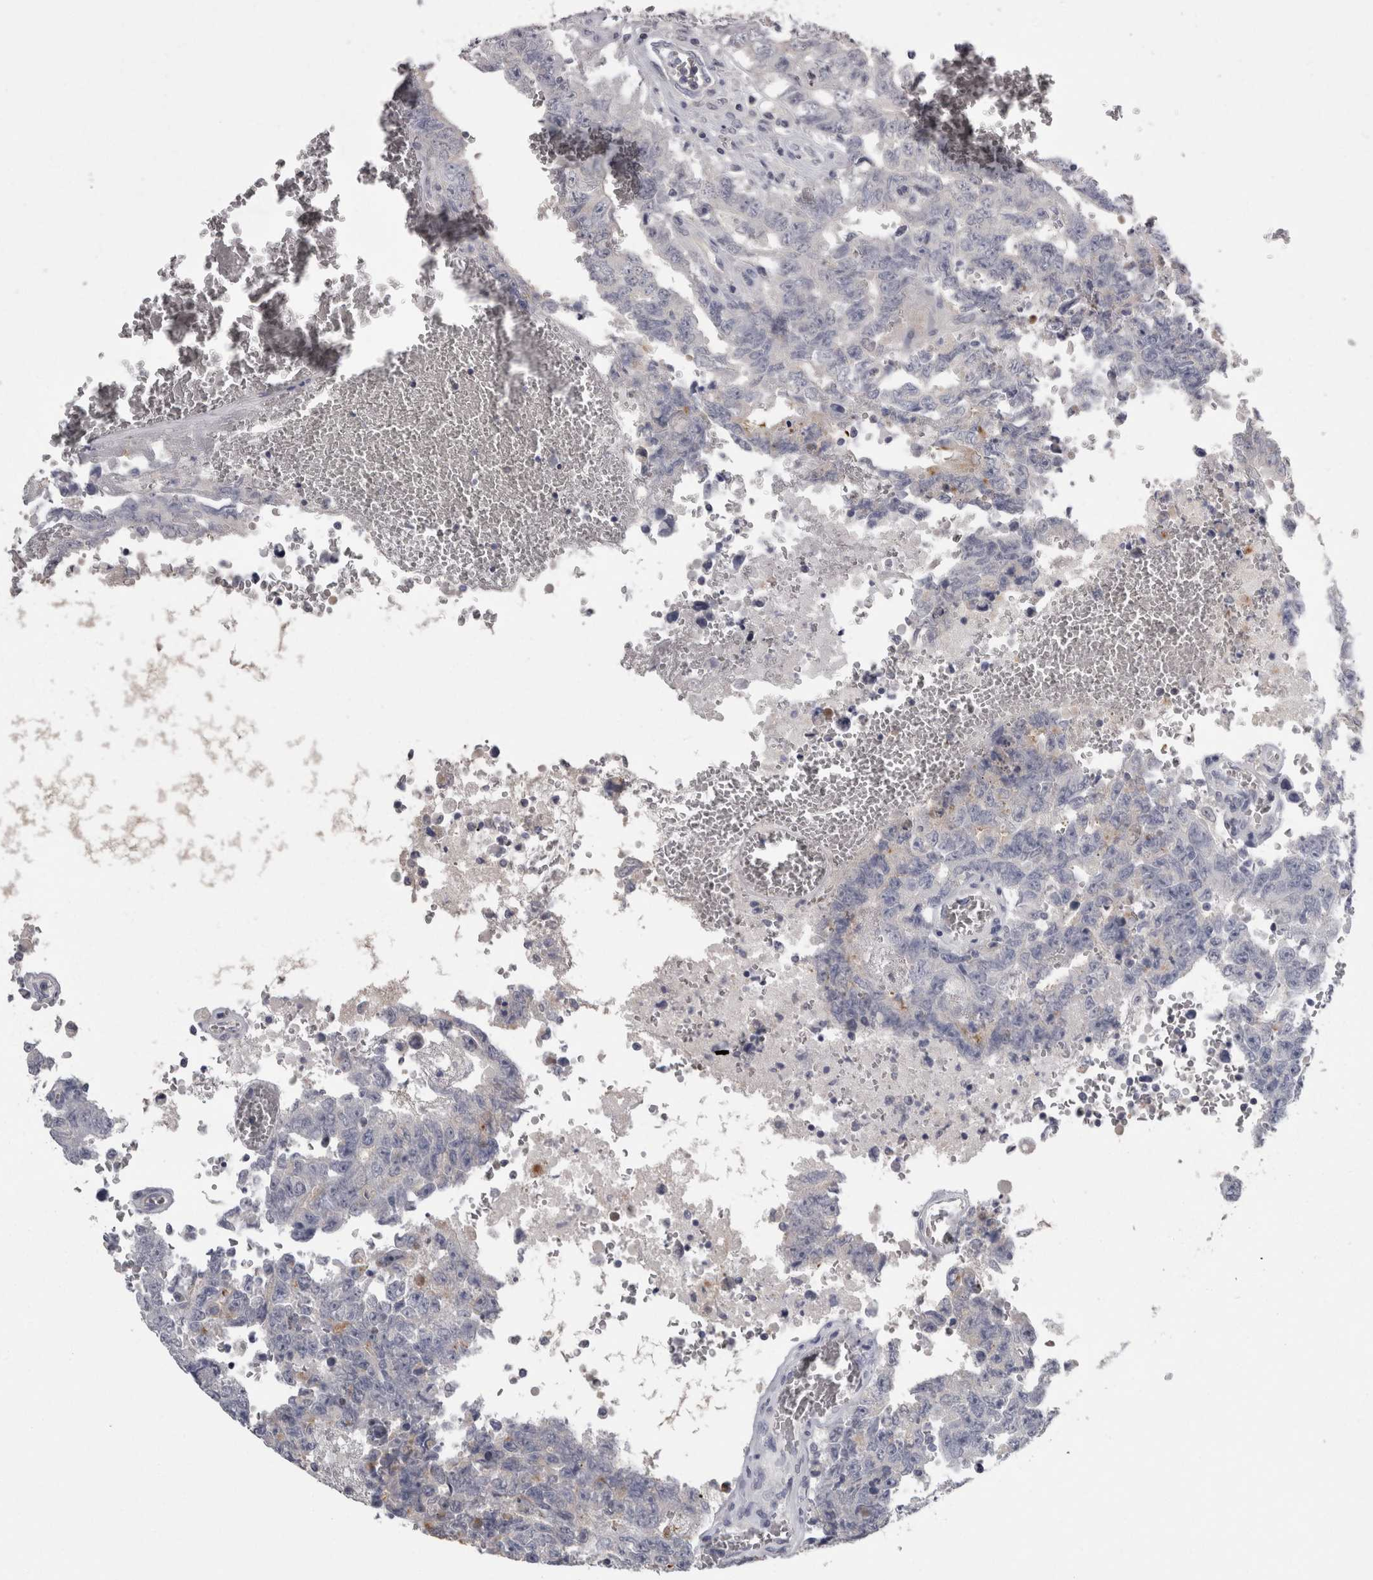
{"staining": {"intensity": "negative", "quantity": "none", "location": "none"}, "tissue": "testis cancer", "cell_type": "Tumor cells", "image_type": "cancer", "snomed": [{"axis": "morphology", "description": "Carcinoma, Embryonal, NOS"}, {"axis": "topography", "description": "Testis"}], "caption": "IHC micrograph of testis embryonal carcinoma stained for a protein (brown), which exhibits no expression in tumor cells.", "gene": "TCAP", "patient": {"sex": "male", "age": 26}}